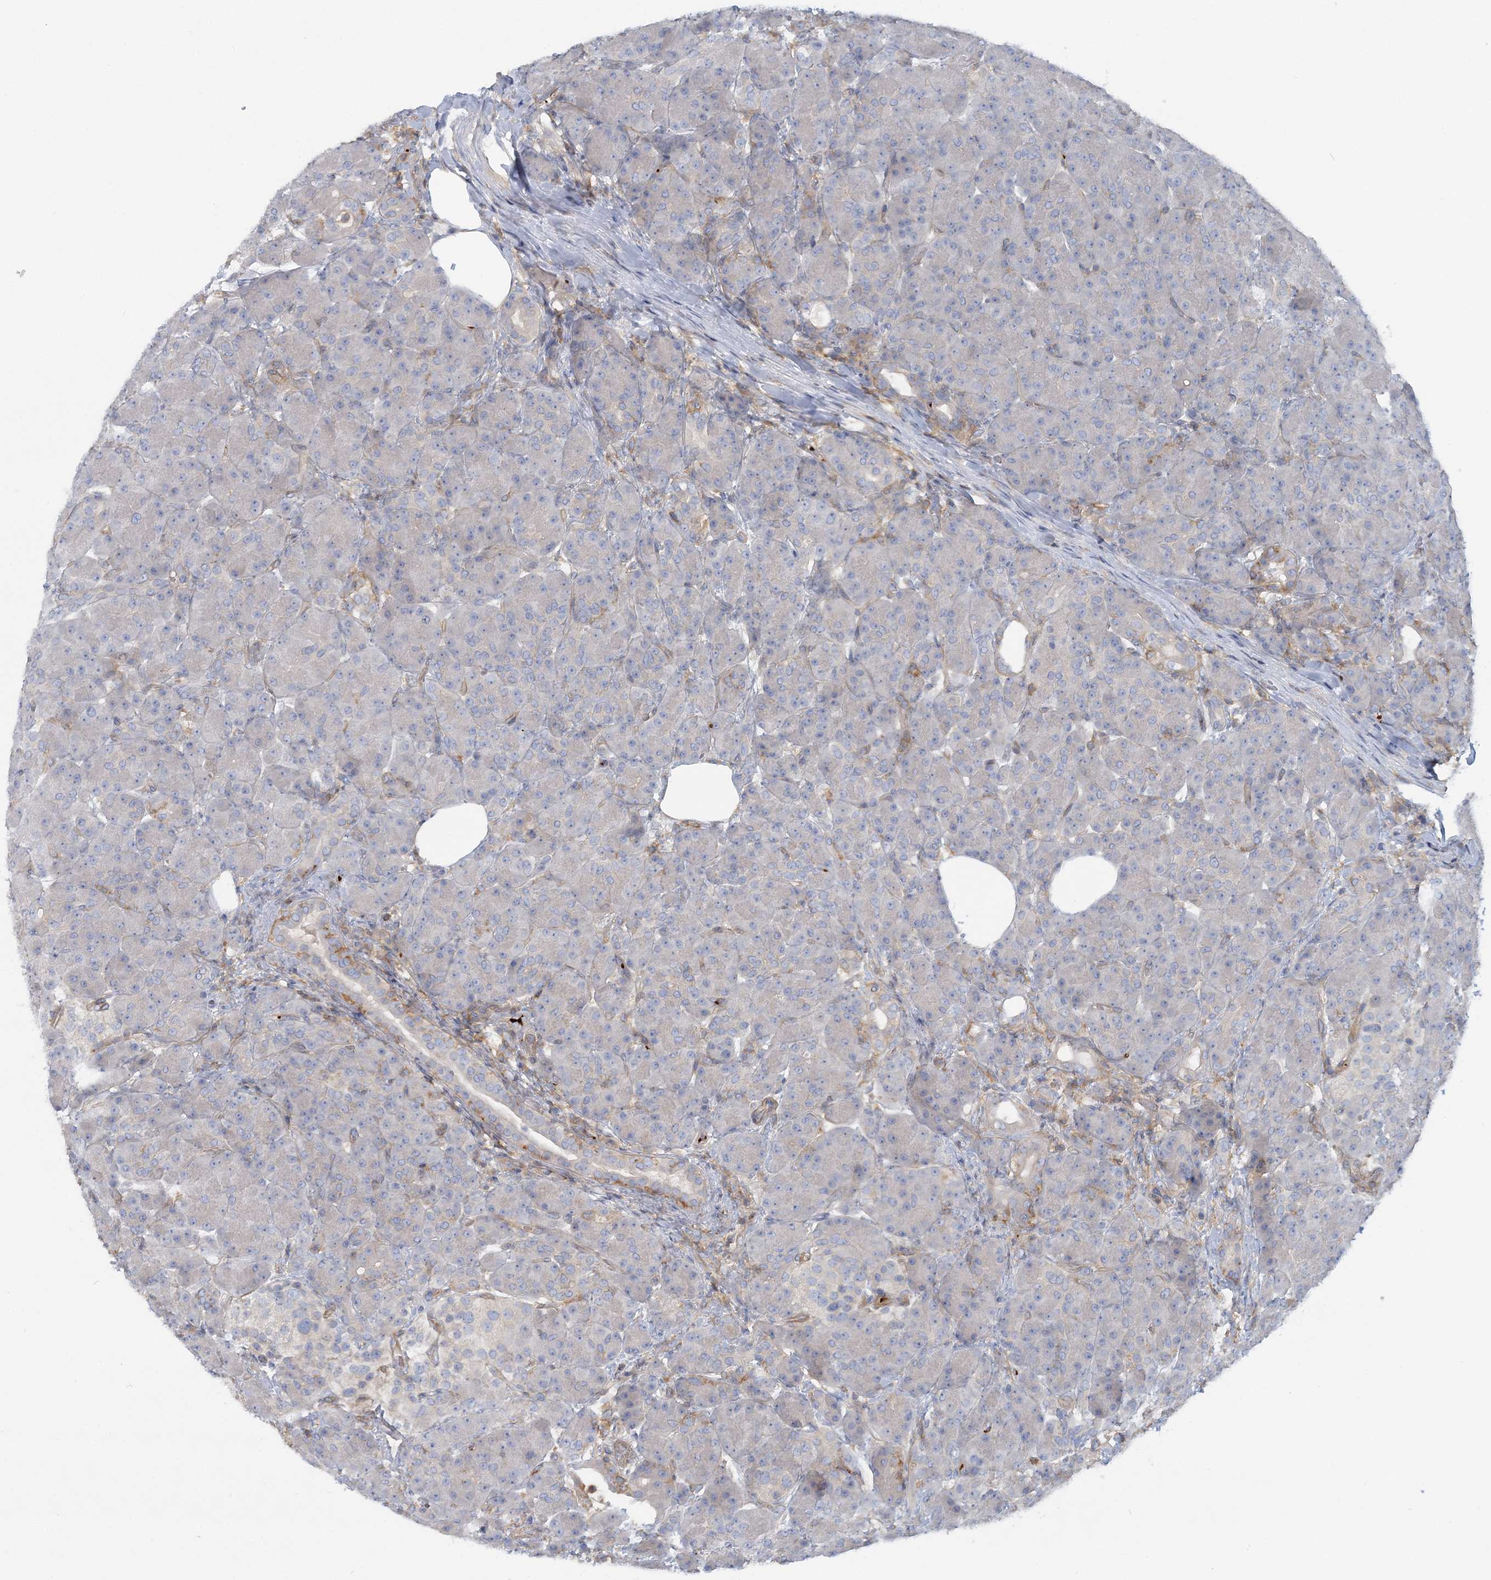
{"staining": {"intensity": "negative", "quantity": "none", "location": "none"}, "tissue": "pancreas", "cell_type": "Exocrine glandular cells", "image_type": "normal", "snomed": [{"axis": "morphology", "description": "Normal tissue, NOS"}, {"axis": "topography", "description": "Pancreas"}], "caption": "This is an IHC image of normal human pancreas. There is no positivity in exocrine glandular cells.", "gene": "CUEDC2", "patient": {"sex": "male", "age": 63}}